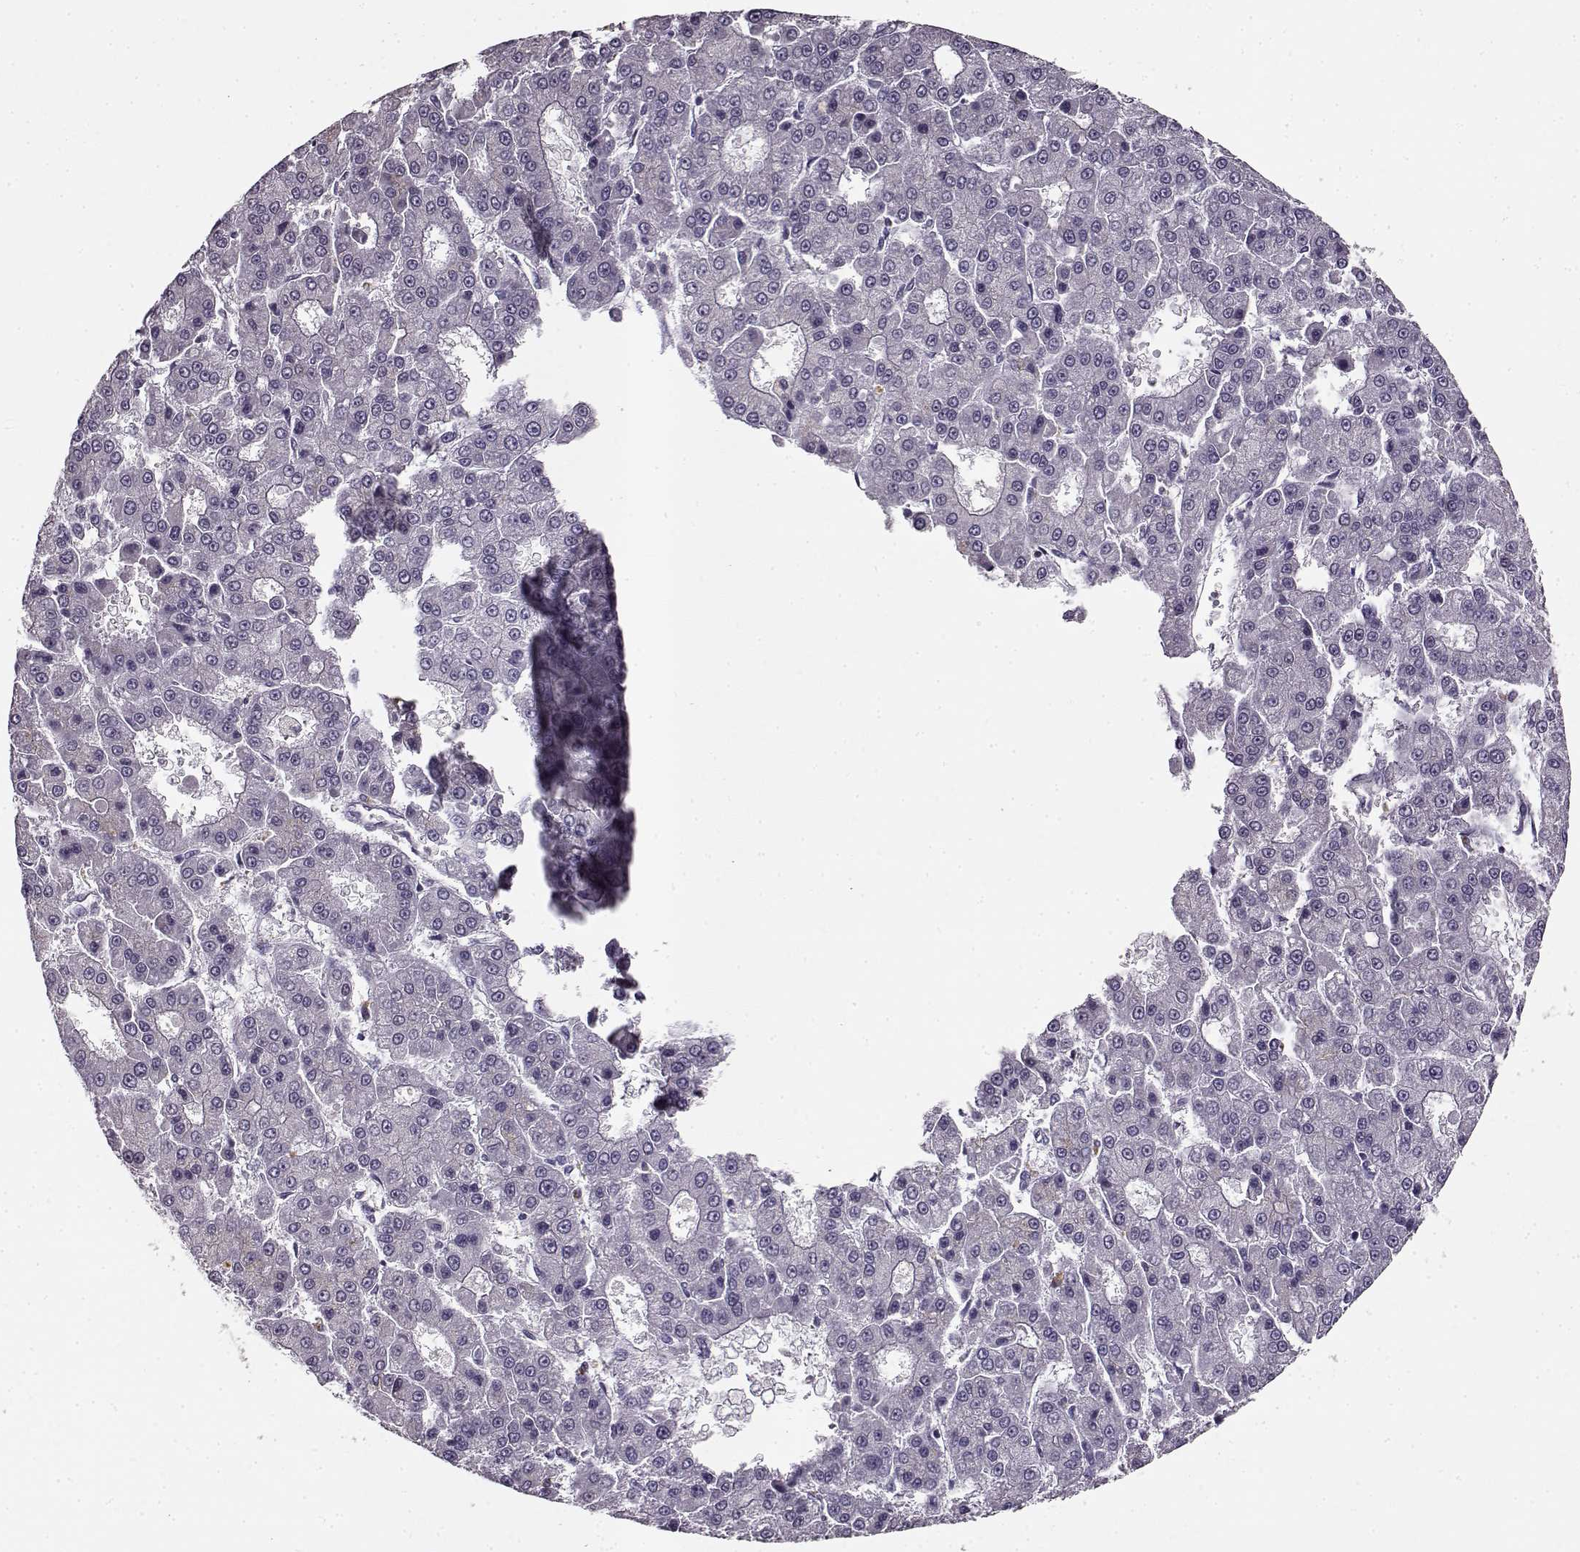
{"staining": {"intensity": "negative", "quantity": "none", "location": "none"}, "tissue": "liver cancer", "cell_type": "Tumor cells", "image_type": "cancer", "snomed": [{"axis": "morphology", "description": "Carcinoma, Hepatocellular, NOS"}, {"axis": "topography", "description": "Liver"}], "caption": "Liver hepatocellular carcinoma stained for a protein using immunohistochemistry reveals no staining tumor cells.", "gene": "RP1L1", "patient": {"sex": "male", "age": 70}}